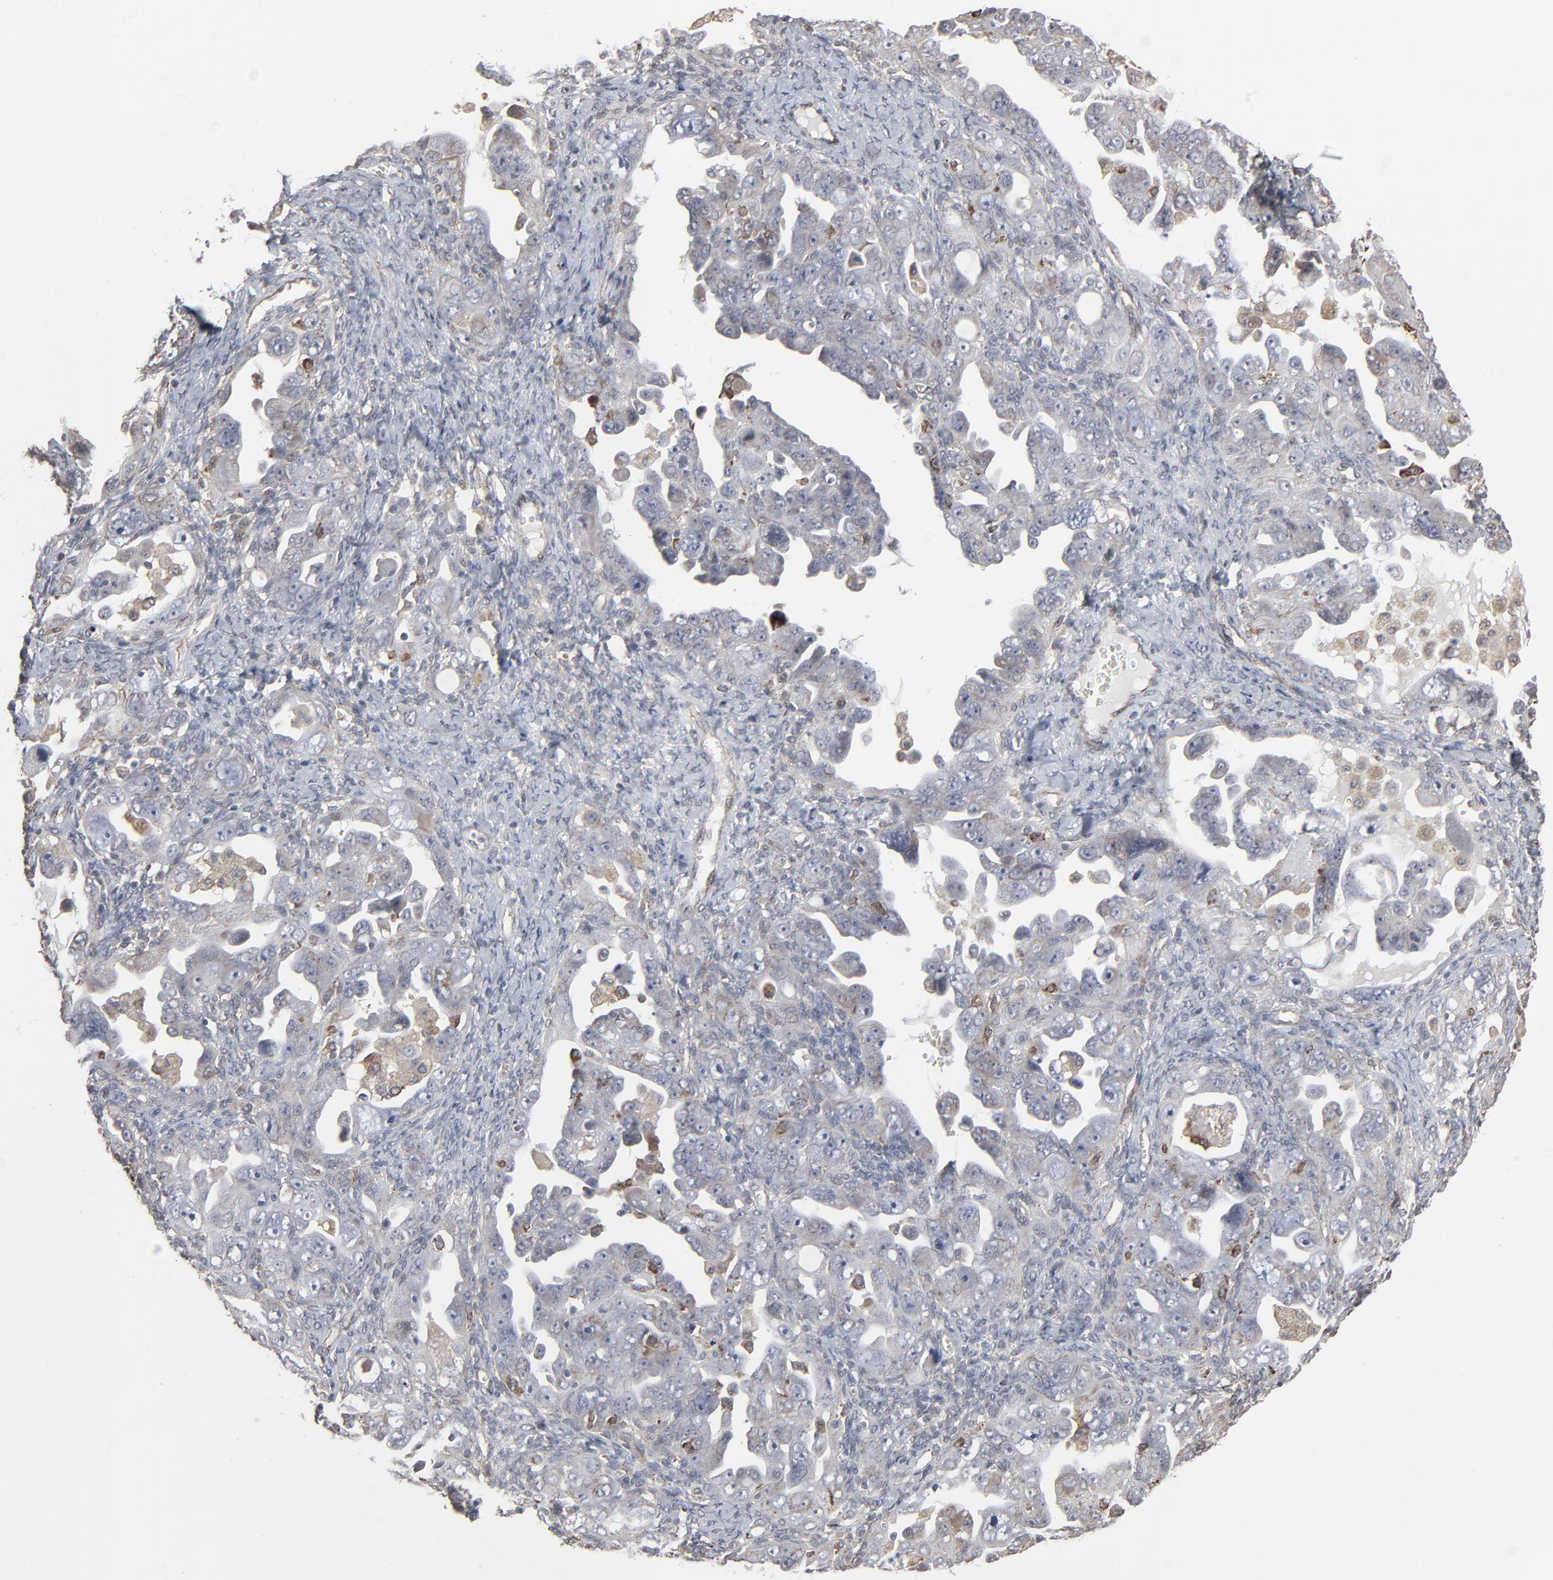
{"staining": {"intensity": "weak", "quantity": "<25%", "location": "cytoplasmic/membranous"}, "tissue": "ovarian cancer", "cell_type": "Tumor cells", "image_type": "cancer", "snomed": [{"axis": "morphology", "description": "Cystadenocarcinoma, serous, NOS"}, {"axis": "topography", "description": "Ovary"}], "caption": "Tumor cells are negative for brown protein staining in ovarian cancer.", "gene": "CTNND1", "patient": {"sex": "female", "age": 66}}